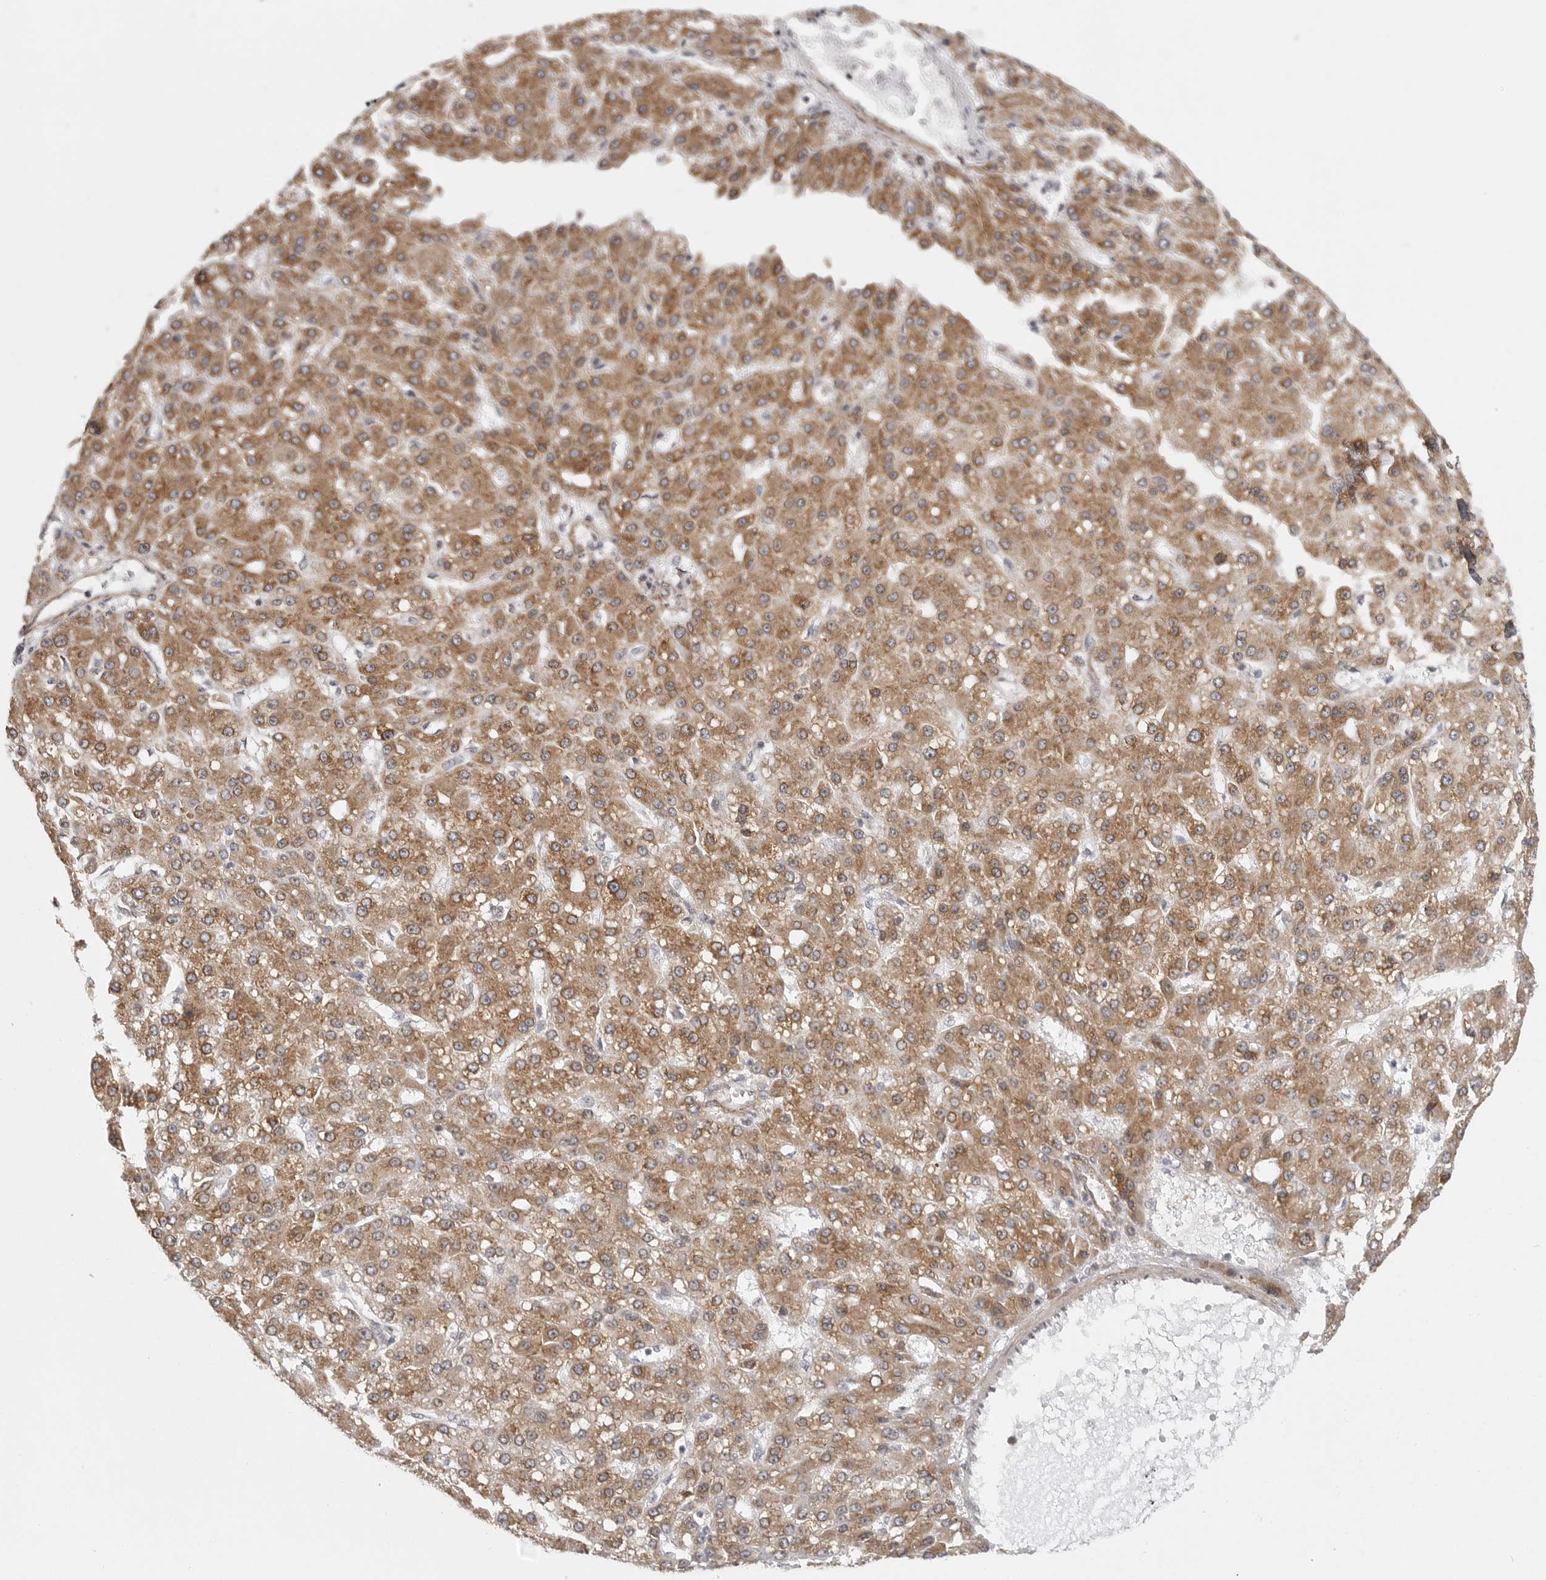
{"staining": {"intensity": "moderate", "quantity": ">75%", "location": "cytoplasmic/membranous"}, "tissue": "liver cancer", "cell_type": "Tumor cells", "image_type": "cancer", "snomed": [{"axis": "morphology", "description": "Carcinoma, Hepatocellular, NOS"}, {"axis": "topography", "description": "Liver"}], "caption": "This is a photomicrograph of IHC staining of liver cancer (hepatocellular carcinoma), which shows moderate expression in the cytoplasmic/membranous of tumor cells.", "gene": "CERS2", "patient": {"sex": "male", "age": 67}}